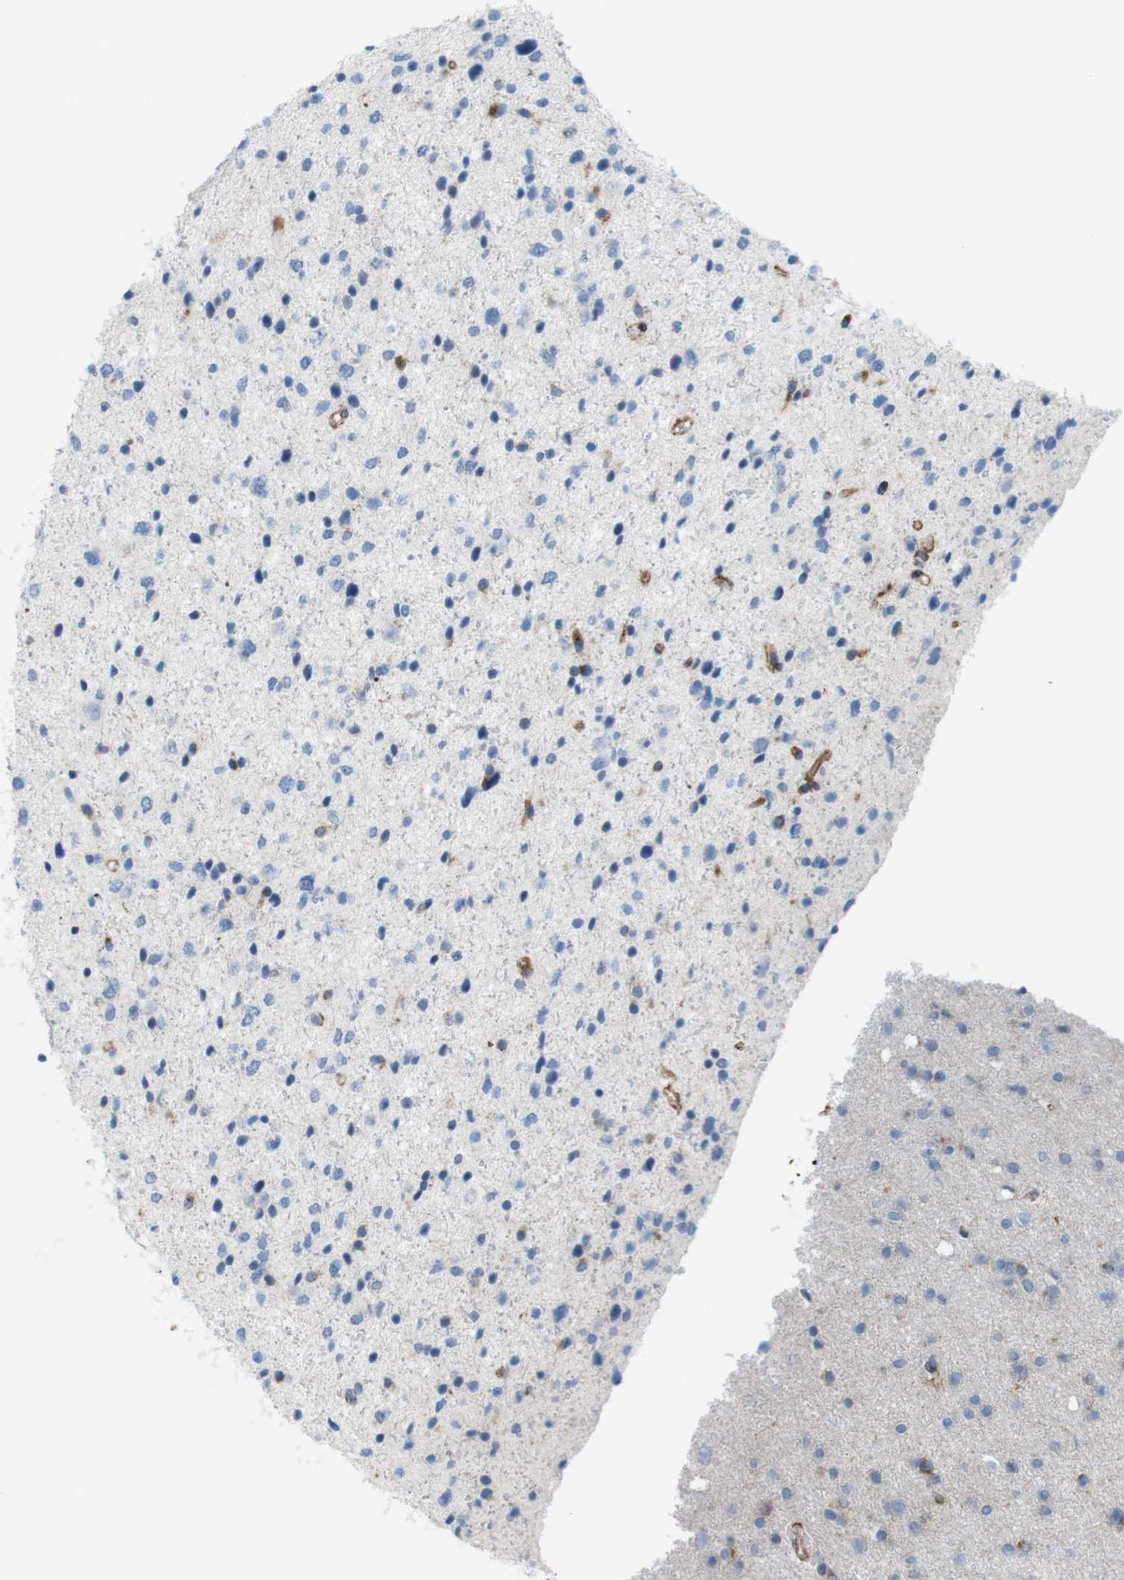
{"staining": {"intensity": "negative", "quantity": "none", "location": "none"}, "tissue": "glioma", "cell_type": "Tumor cells", "image_type": "cancer", "snomed": [{"axis": "morphology", "description": "Glioma, malignant, Low grade"}, {"axis": "topography", "description": "Brain"}], "caption": "A micrograph of human malignant low-grade glioma is negative for staining in tumor cells.", "gene": "MYH9", "patient": {"sex": "female", "age": 37}}